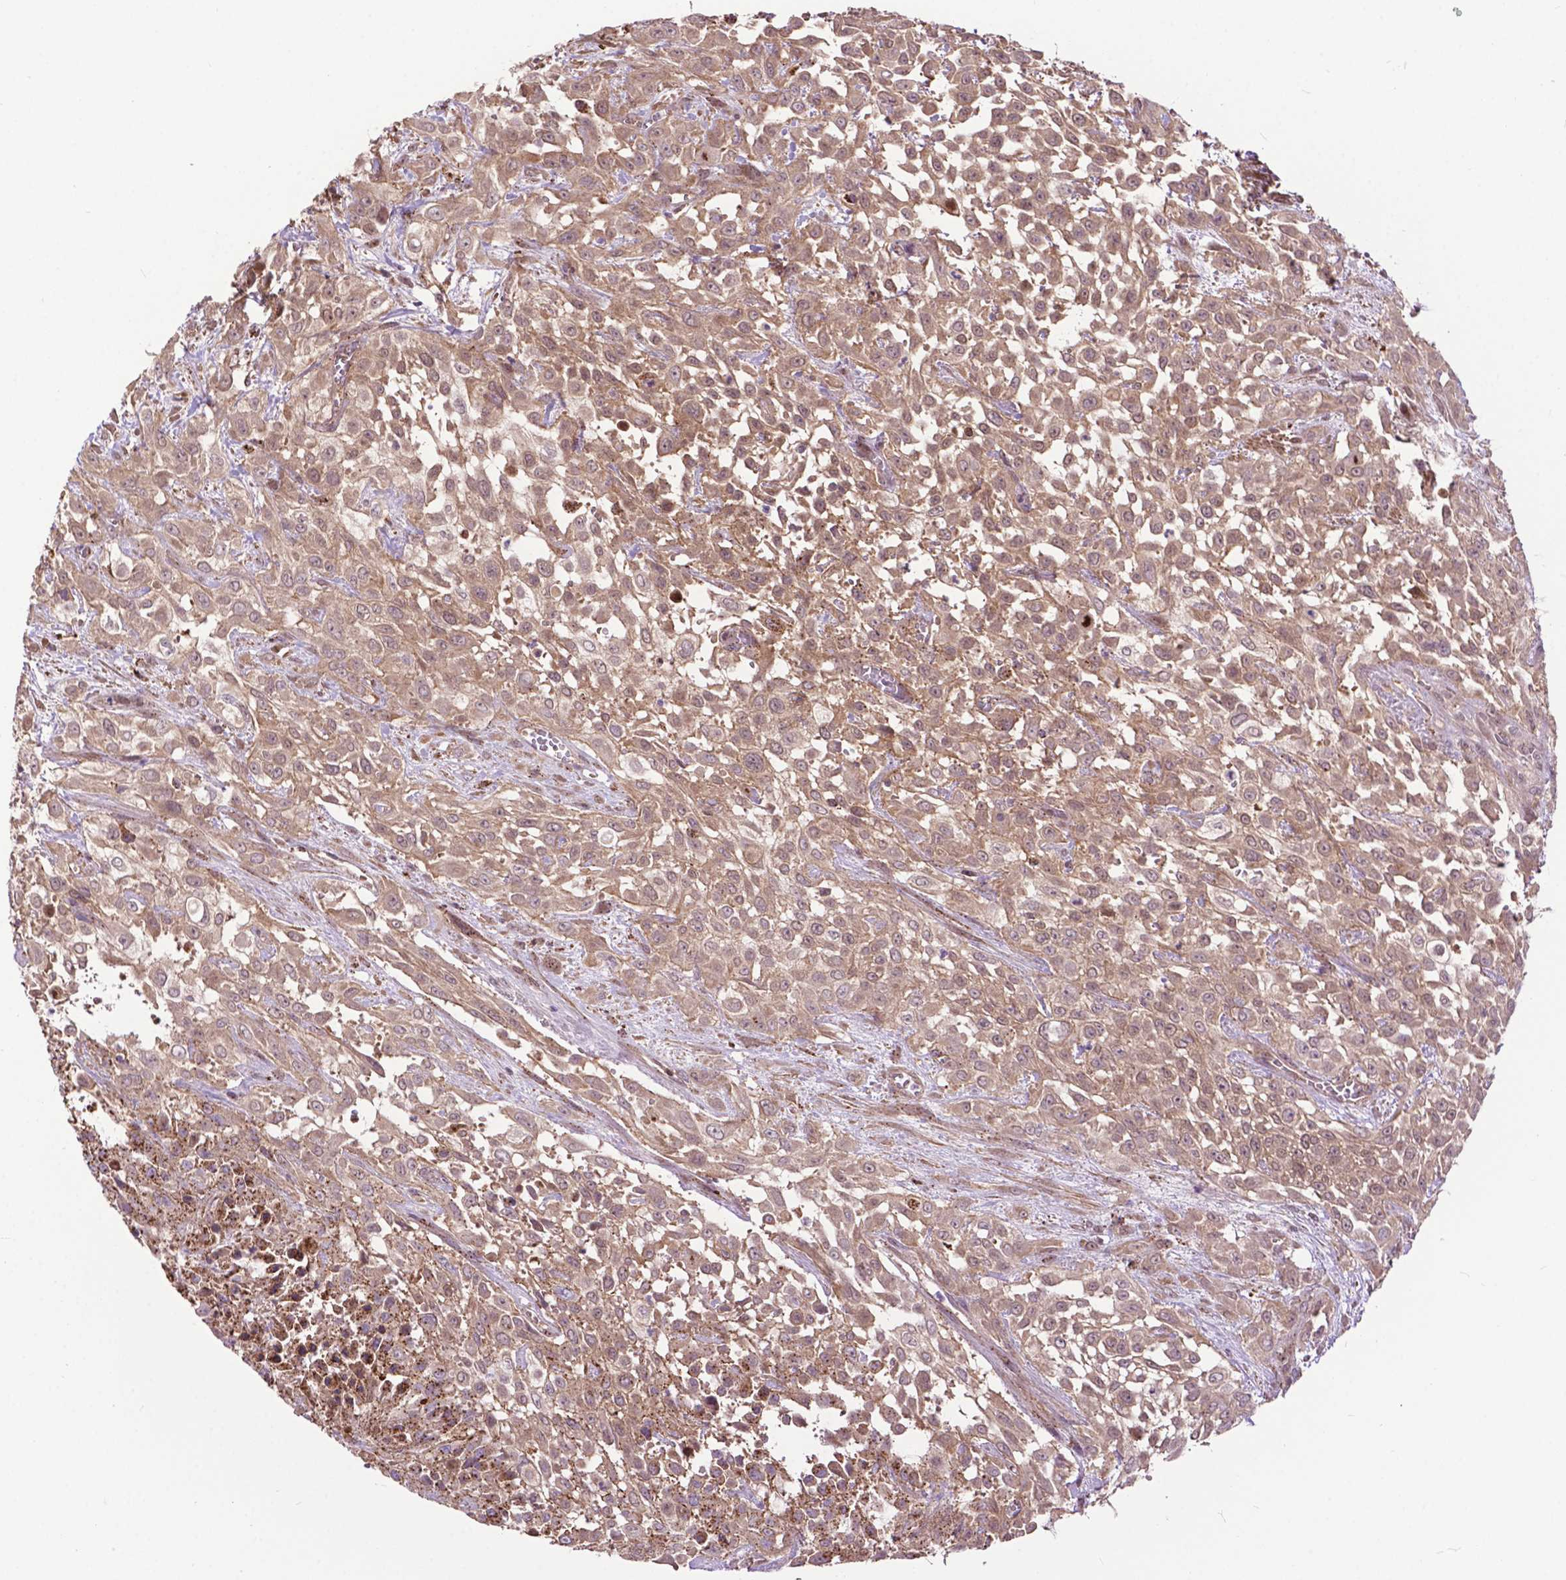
{"staining": {"intensity": "weak", "quantity": ">75%", "location": "cytoplasmic/membranous"}, "tissue": "urothelial cancer", "cell_type": "Tumor cells", "image_type": "cancer", "snomed": [{"axis": "morphology", "description": "Urothelial carcinoma, High grade"}, {"axis": "topography", "description": "Urinary bladder"}], "caption": "This is an image of immunohistochemistry staining of high-grade urothelial carcinoma, which shows weak staining in the cytoplasmic/membranous of tumor cells.", "gene": "CHMP4A", "patient": {"sex": "male", "age": 57}}